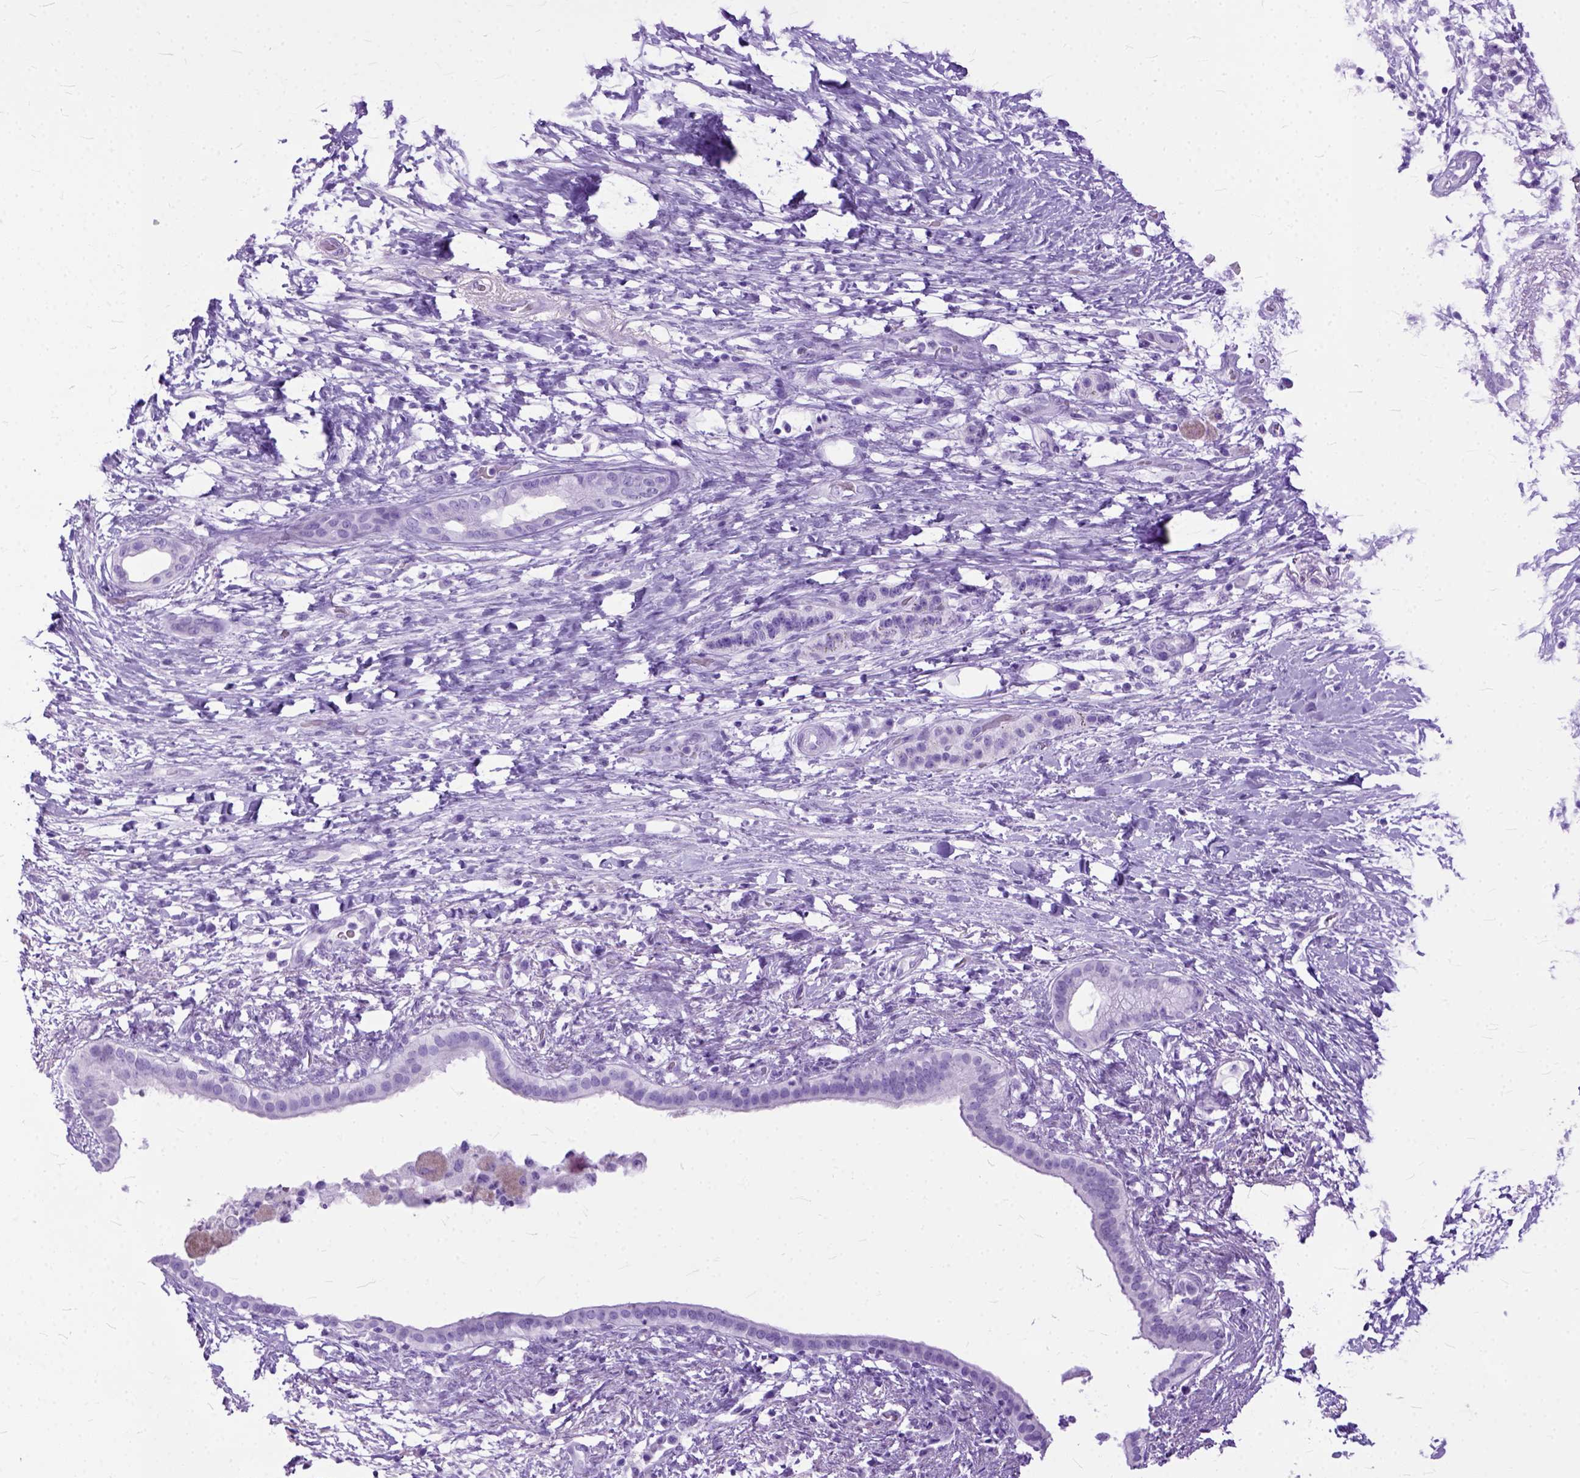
{"staining": {"intensity": "negative", "quantity": "none", "location": "none"}, "tissue": "pancreatic cancer", "cell_type": "Tumor cells", "image_type": "cancer", "snomed": [{"axis": "morphology", "description": "Adenocarcinoma, NOS"}, {"axis": "topography", "description": "Pancreas"}], "caption": "Photomicrograph shows no protein staining in tumor cells of pancreatic adenocarcinoma tissue. (DAB immunohistochemistry, high magnification).", "gene": "GNGT1", "patient": {"sex": "female", "age": 72}}